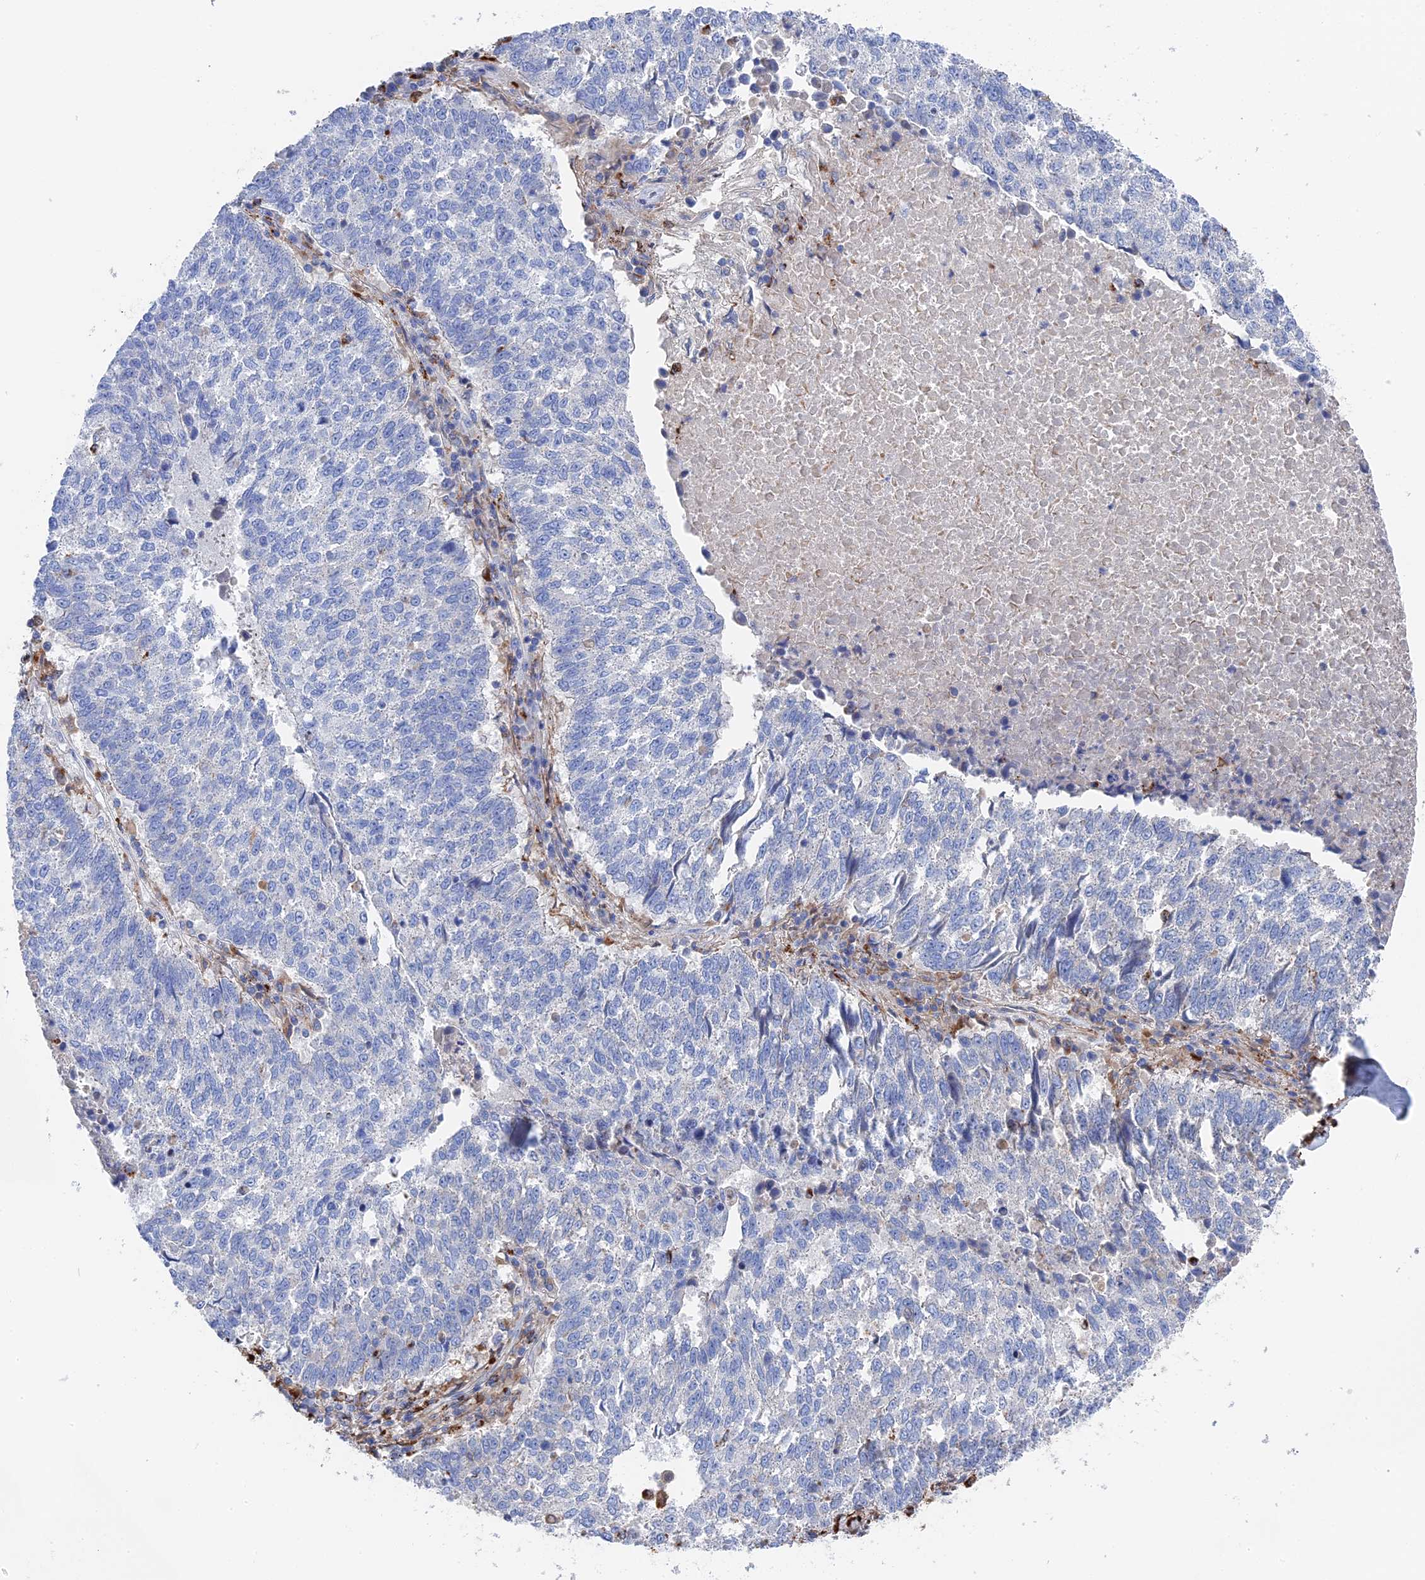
{"staining": {"intensity": "negative", "quantity": "none", "location": "none"}, "tissue": "lung cancer", "cell_type": "Tumor cells", "image_type": "cancer", "snomed": [{"axis": "morphology", "description": "Squamous cell carcinoma, NOS"}, {"axis": "topography", "description": "Lung"}], "caption": "This is an immunohistochemistry (IHC) histopathology image of human squamous cell carcinoma (lung). There is no positivity in tumor cells.", "gene": "STRA6", "patient": {"sex": "male", "age": 73}}